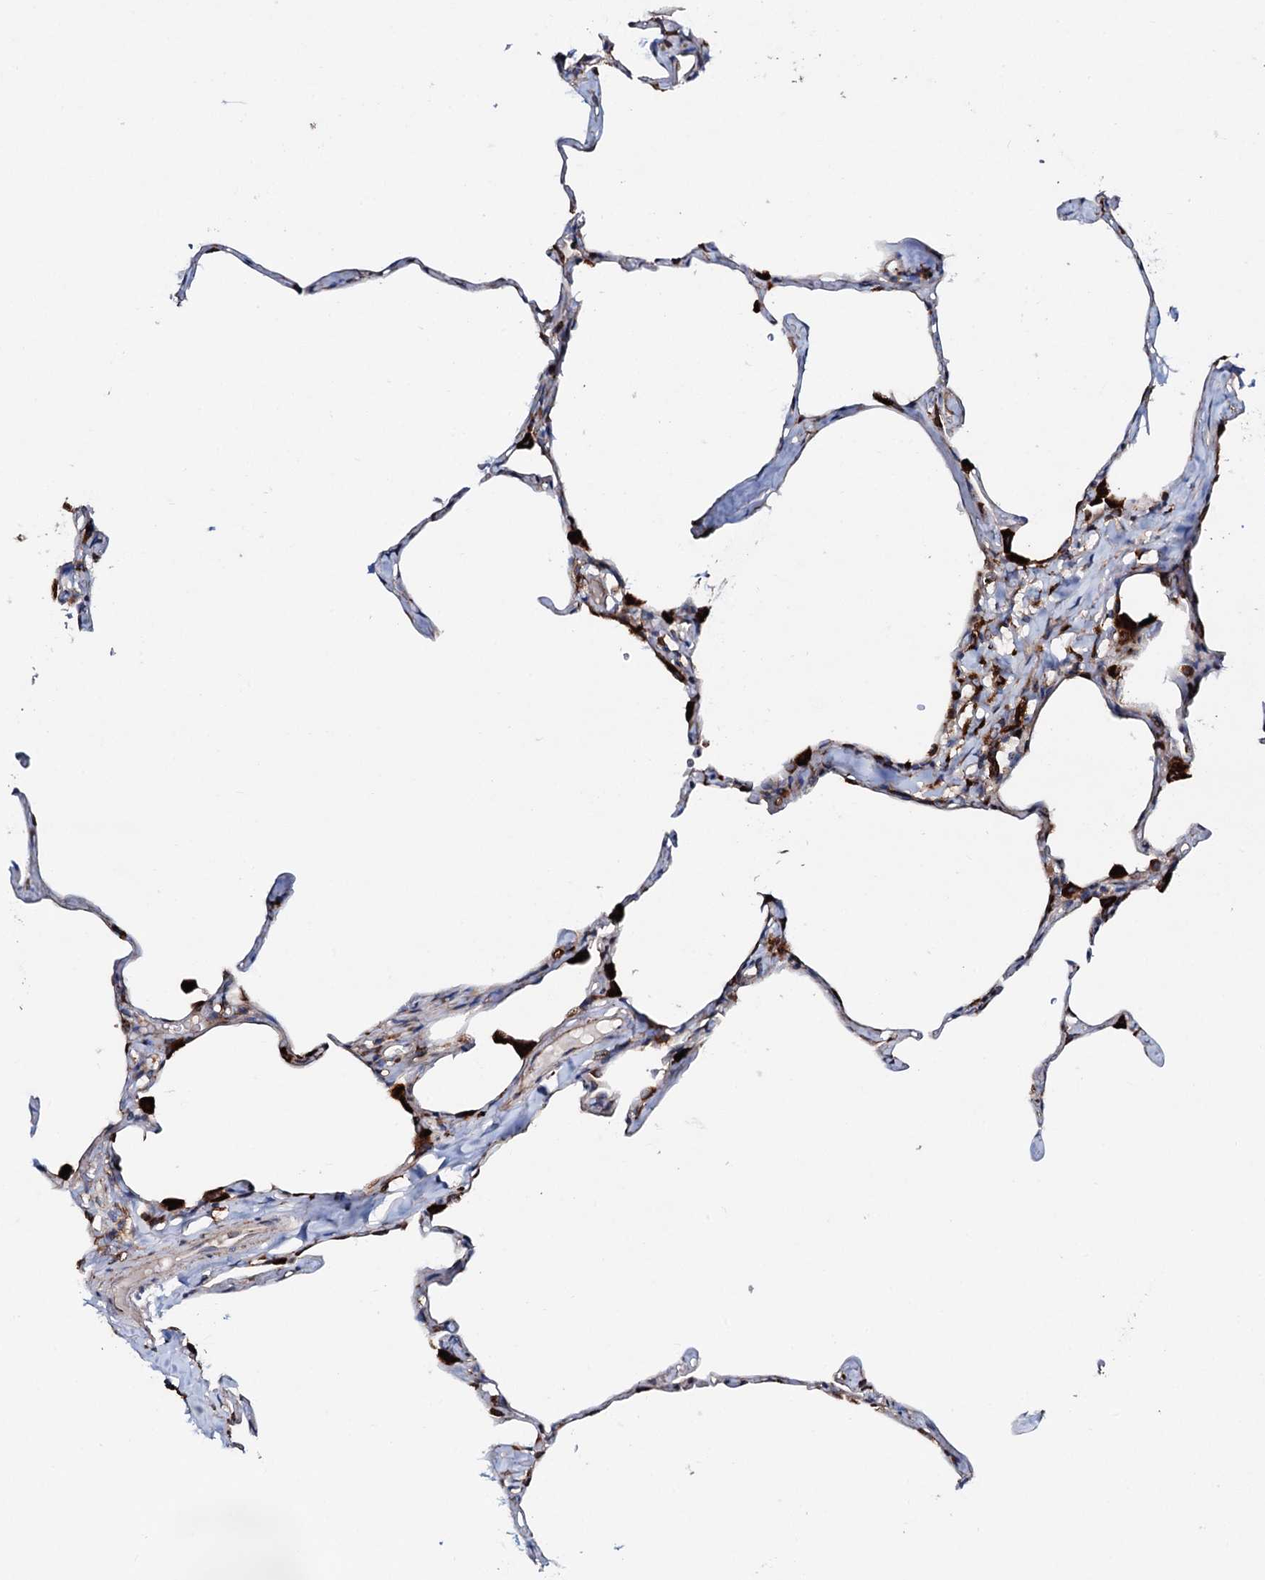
{"staining": {"intensity": "weak", "quantity": "<25%", "location": "cytoplasmic/membranous"}, "tissue": "lung", "cell_type": "Alveolar cells", "image_type": "normal", "snomed": [{"axis": "morphology", "description": "Normal tissue, NOS"}, {"axis": "topography", "description": "Lung"}], "caption": "Immunohistochemistry (IHC) photomicrograph of normal lung stained for a protein (brown), which demonstrates no staining in alveolar cells.", "gene": "P2RX4", "patient": {"sex": "male", "age": 65}}